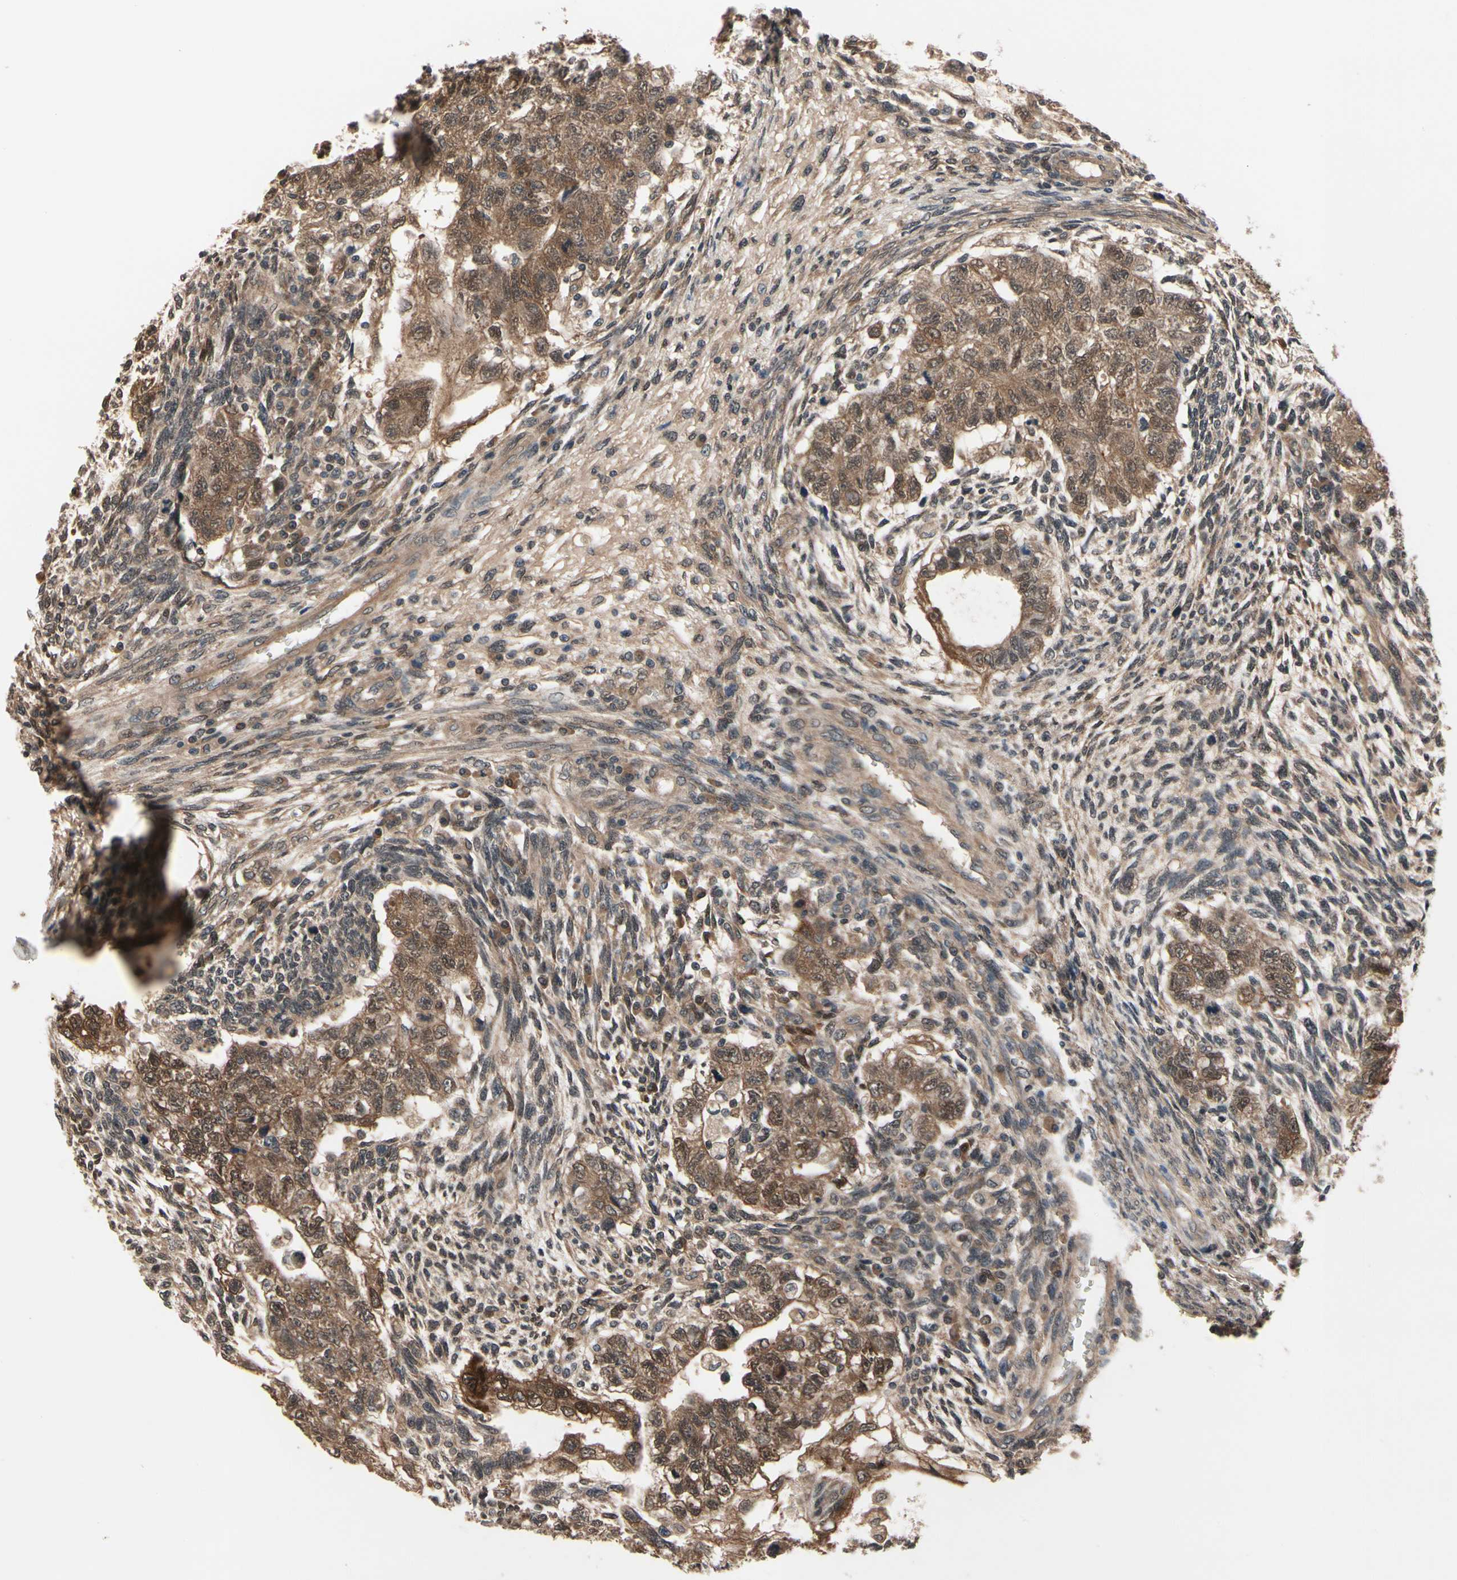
{"staining": {"intensity": "moderate", "quantity": ">75%", "location": "cytoplasmic/membranous"}, "tissue": "testis cancer", "cell_type": "Tumor cells", "image_type": "cancer", "snomed": [{"axis": "morphology", "description": "Normal tissue, NOS"}, {"axis": "morphology", "description": "Carcinoma, Embryonal, NOS"}, {"axis": "topography", "description": "Testis"}], "caption": "Testis embryonal carcinoma stained with immunohistochemistry (IHC) reveals moderate cytoplasmic/membranous staining in about >75% of tumor cells.", "gene": "PRDX6", "patient": {"sex": "male", "age": 36}}